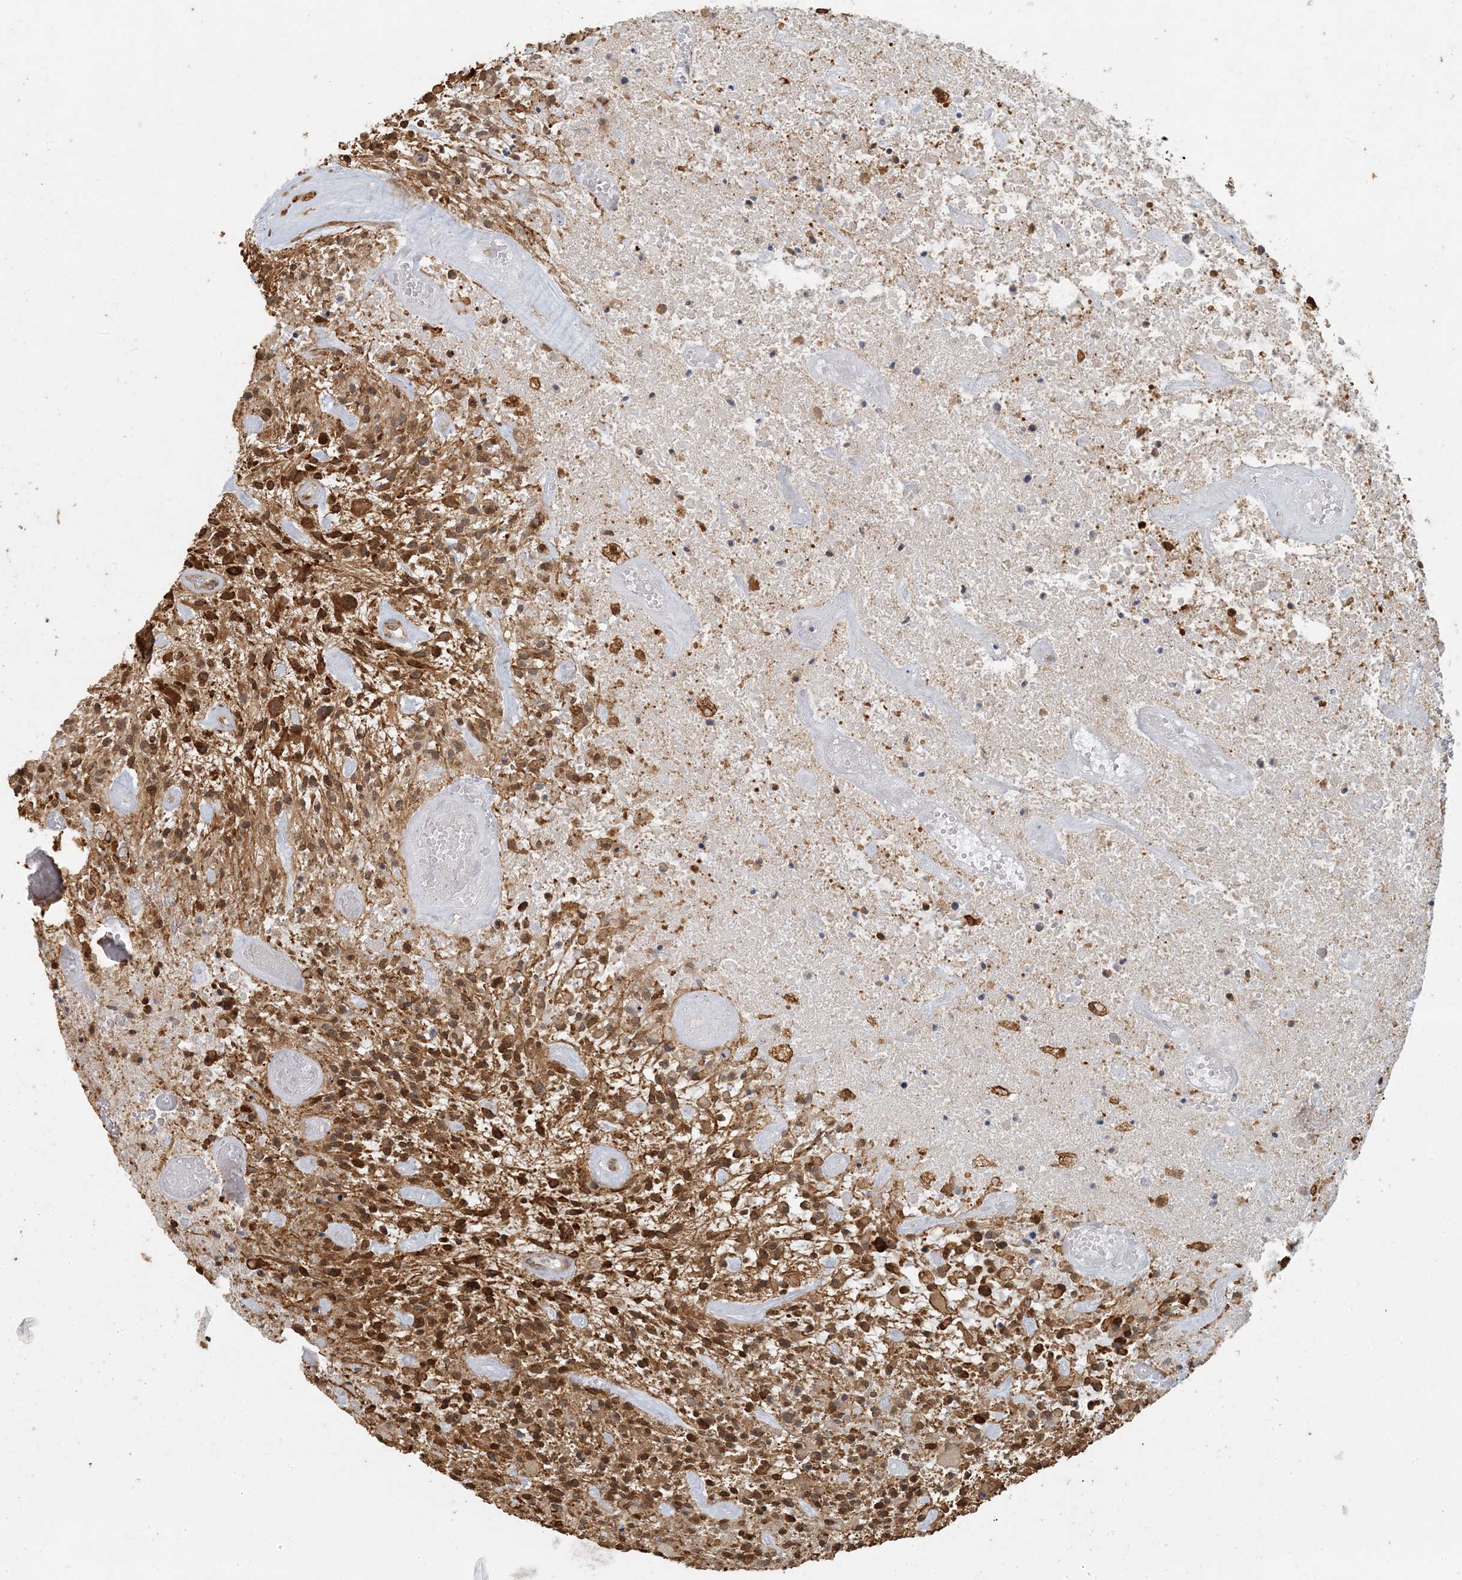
{"staining": {"intensity": "strong", "quantity": ">75%", "location": "cytoplasmic/membranous,nuclear"}, "tissue": "glioma", "cell_type": "Tumor cells", "image_type": "cancer", "snomed": [{"axis": "morphology", "description": "Glioma, malignant, High grade"}, {"axis": "topography", "description": "Brain"}], "caption": "A photomicrograph of human malignant glioma (high-grade) stained for a protein displays strong cytoplasmic/membranous and nuclear brown staining in tumor cells.", "gene": "AK9", "patient": {"sex": "male", "age": 47}}